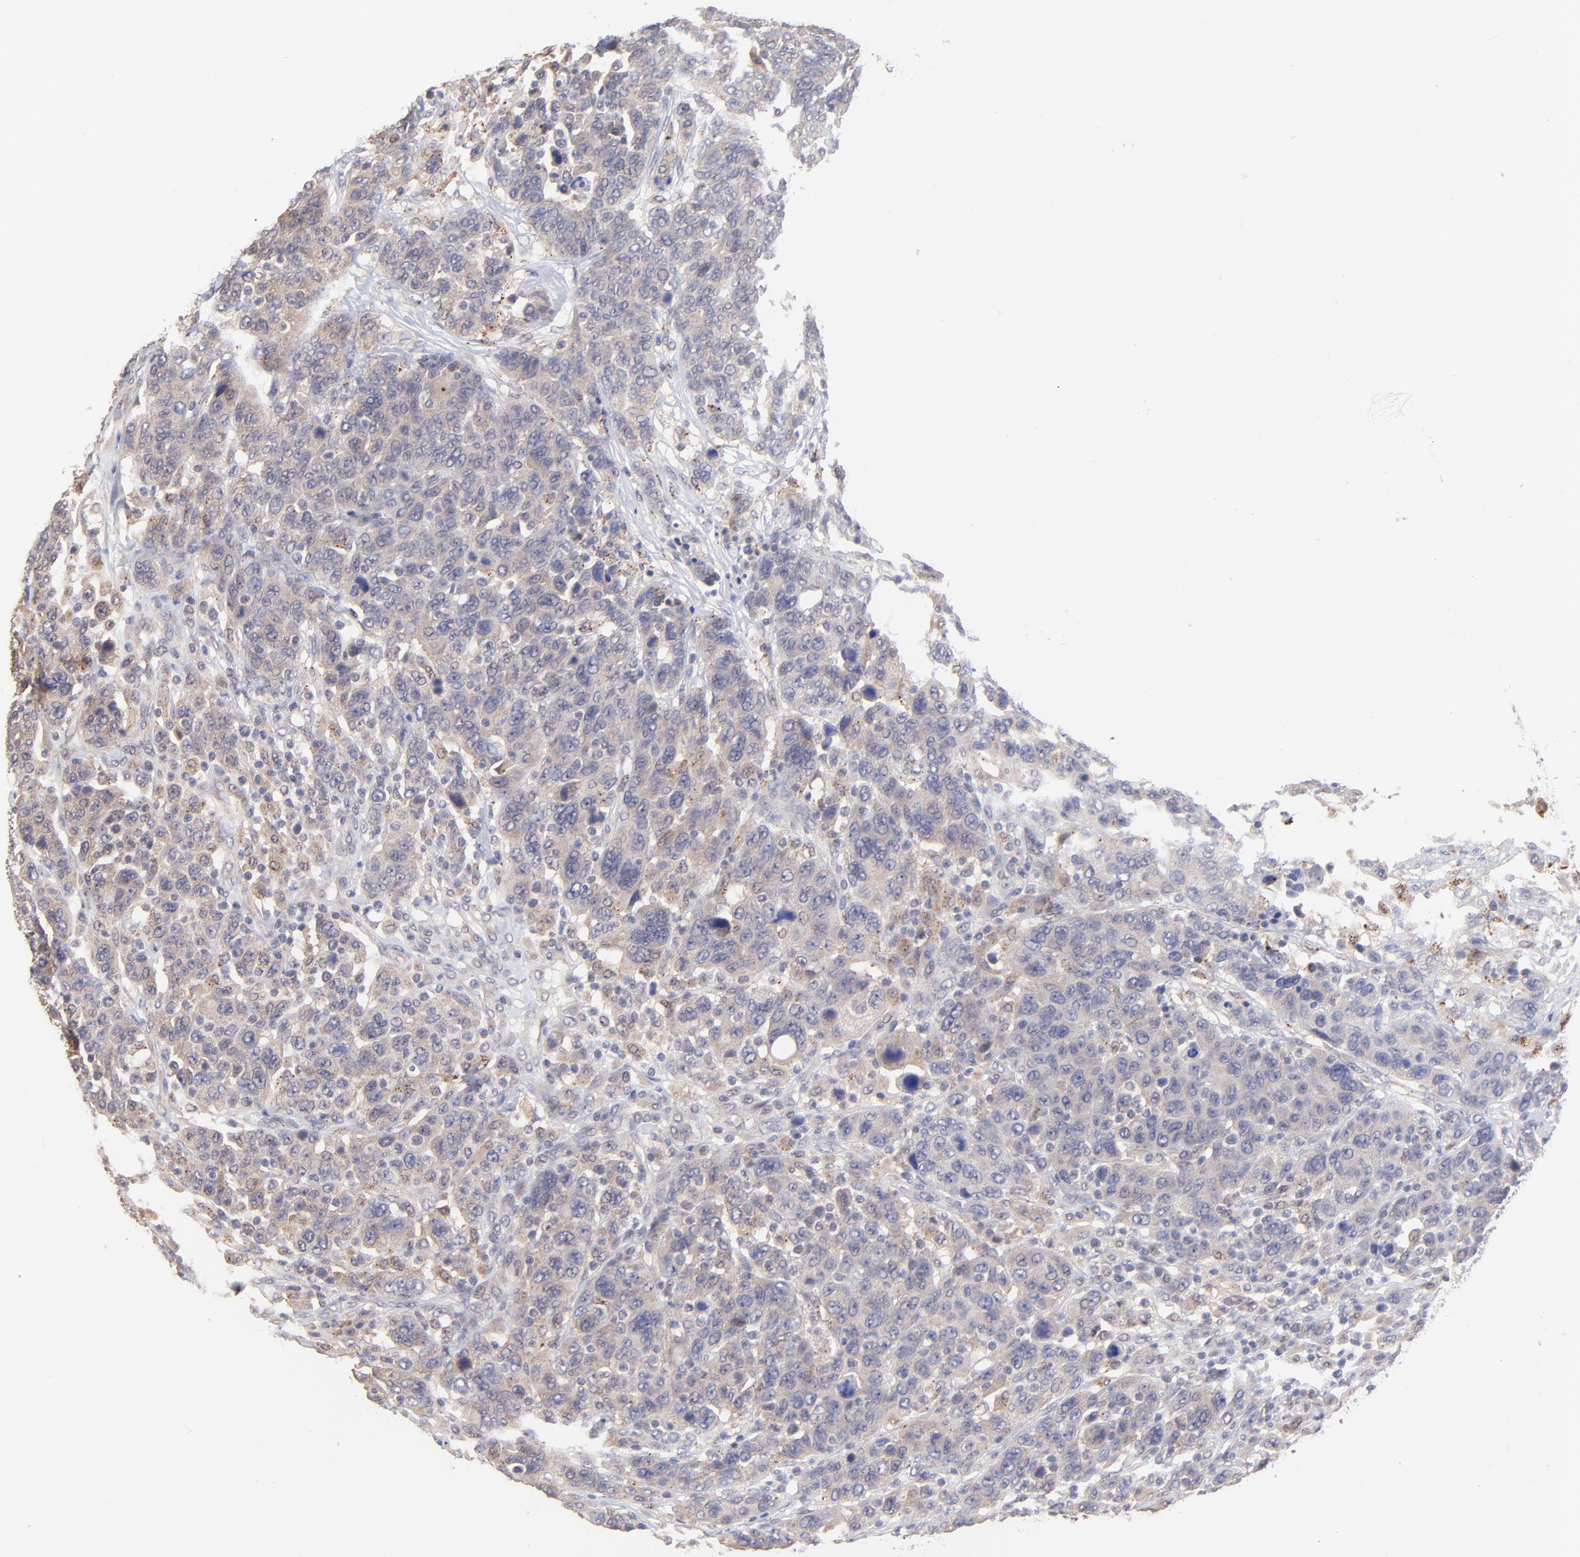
{"staining": {"intensity": "weak", "quantity": ">75%", "location": "cytoplasmic/membranous"}, "tissue": "breast cancer", "cell_type": "Tumor cells", "image_type": "cancer", "snomed": [{"axis": "morphology", "description": "Duct carcinoma"}, {"axis": "topography", "description": "Breast"}], "caption": "Weak cytoplasmic/membranous staining for a protein is present in about >75% of tumor cells of breast cancer (invasive ductal carcinoma) using immunohistochemistry (IHC).", "gene": "ZNF747", "patient": {"sex": "female", "age": 37}}